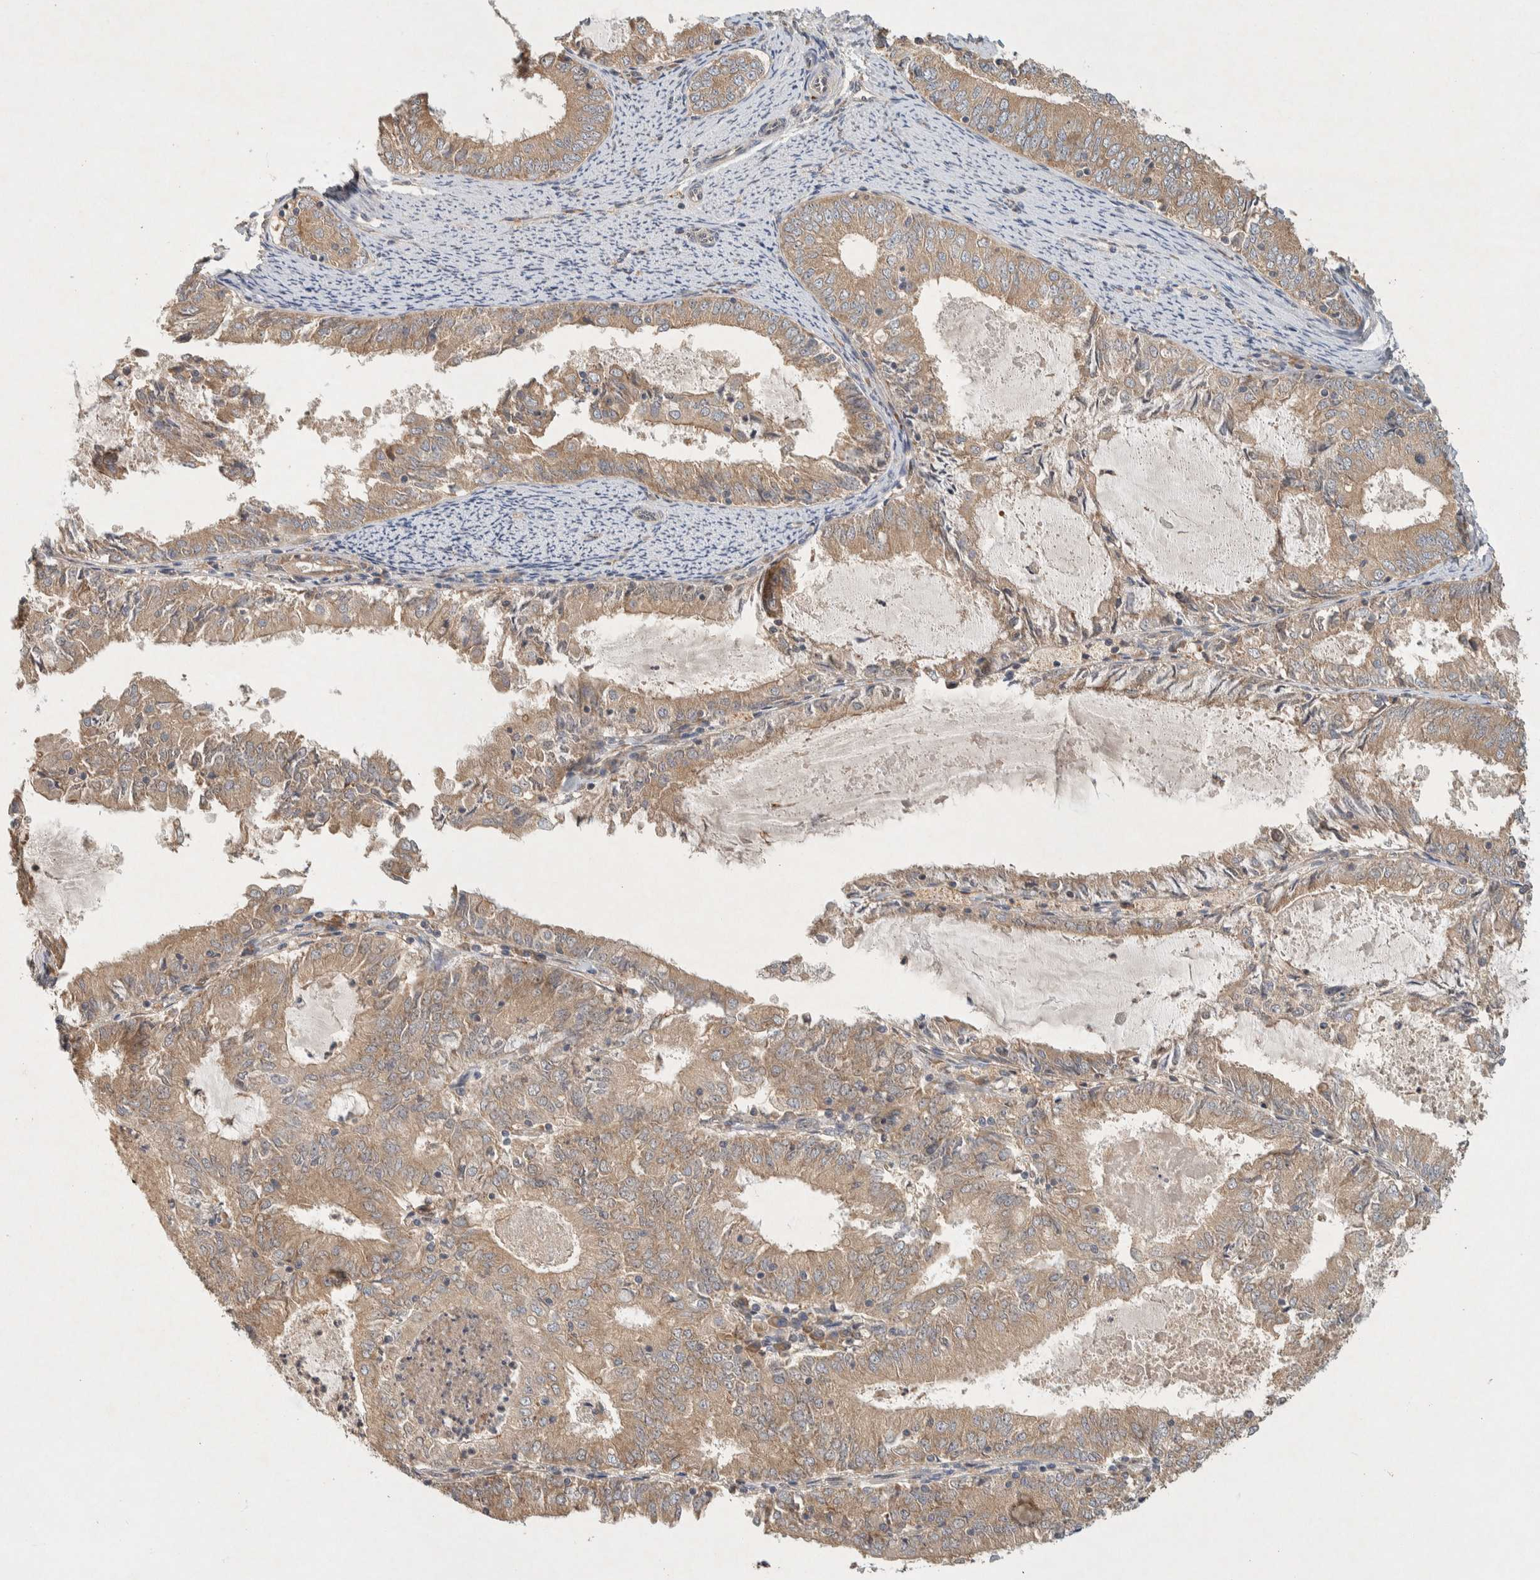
{"staining": {"intensity": "weak", "quantity": ">75%", "location": "cytoplasmic/membranous"}, "tissue": "endometrial cancer", "cell_type": "Tumor cells", "image_type": "cancer", "snomed": [{"axis": "morphology", "description": "Adenocarcinoma, NOS"}, {"axis": "topography", "description": "Endometrium"}], "caption": "A brown stain shows weak cytoplasmic/membranous expression of a protein in human endometrial cancer (adenocarcinoma) tumor cells.", "gene": "PXK", "patient": {"sex": "female", "age": 57}}